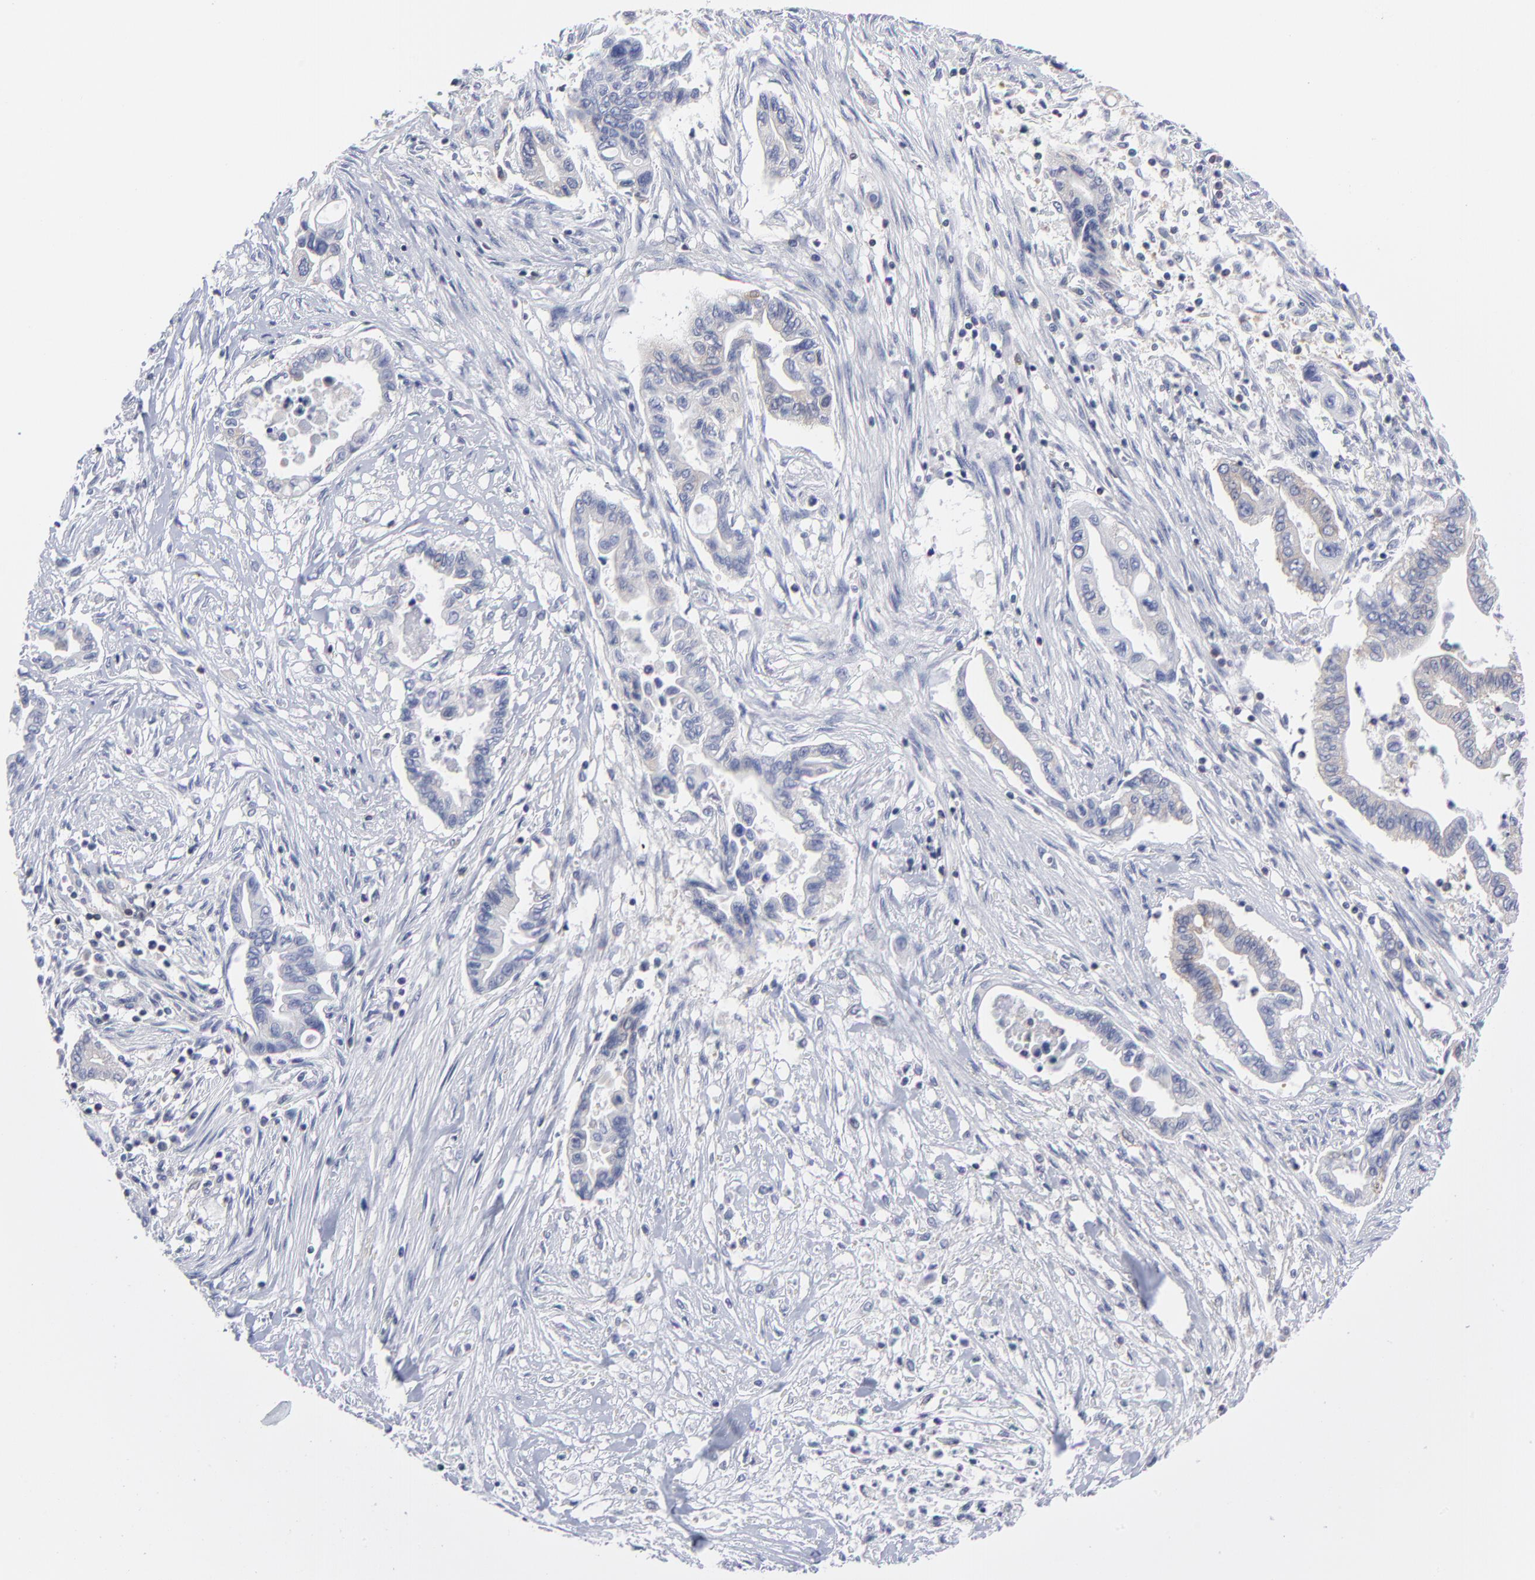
{"staining": {"intensity": "negative", "quantity": "none", "location": "none"}, "tissue": "pancreatic cancer", "cell_type": "Tumor cells", "image_type": "cancer", "snomed": [{"axis": "morphology", "description": "Adenocarcinoma, NOS"}, {"axis": "topography", "description": "Pancreas"}], "caption": "Photomicrograph shows no protein staining in tumor cells of pancreatic cancer (adenocarcinoma) tissue.", "gene": "NFKBIA", "patient": {"sex": "female", "age": 57}}